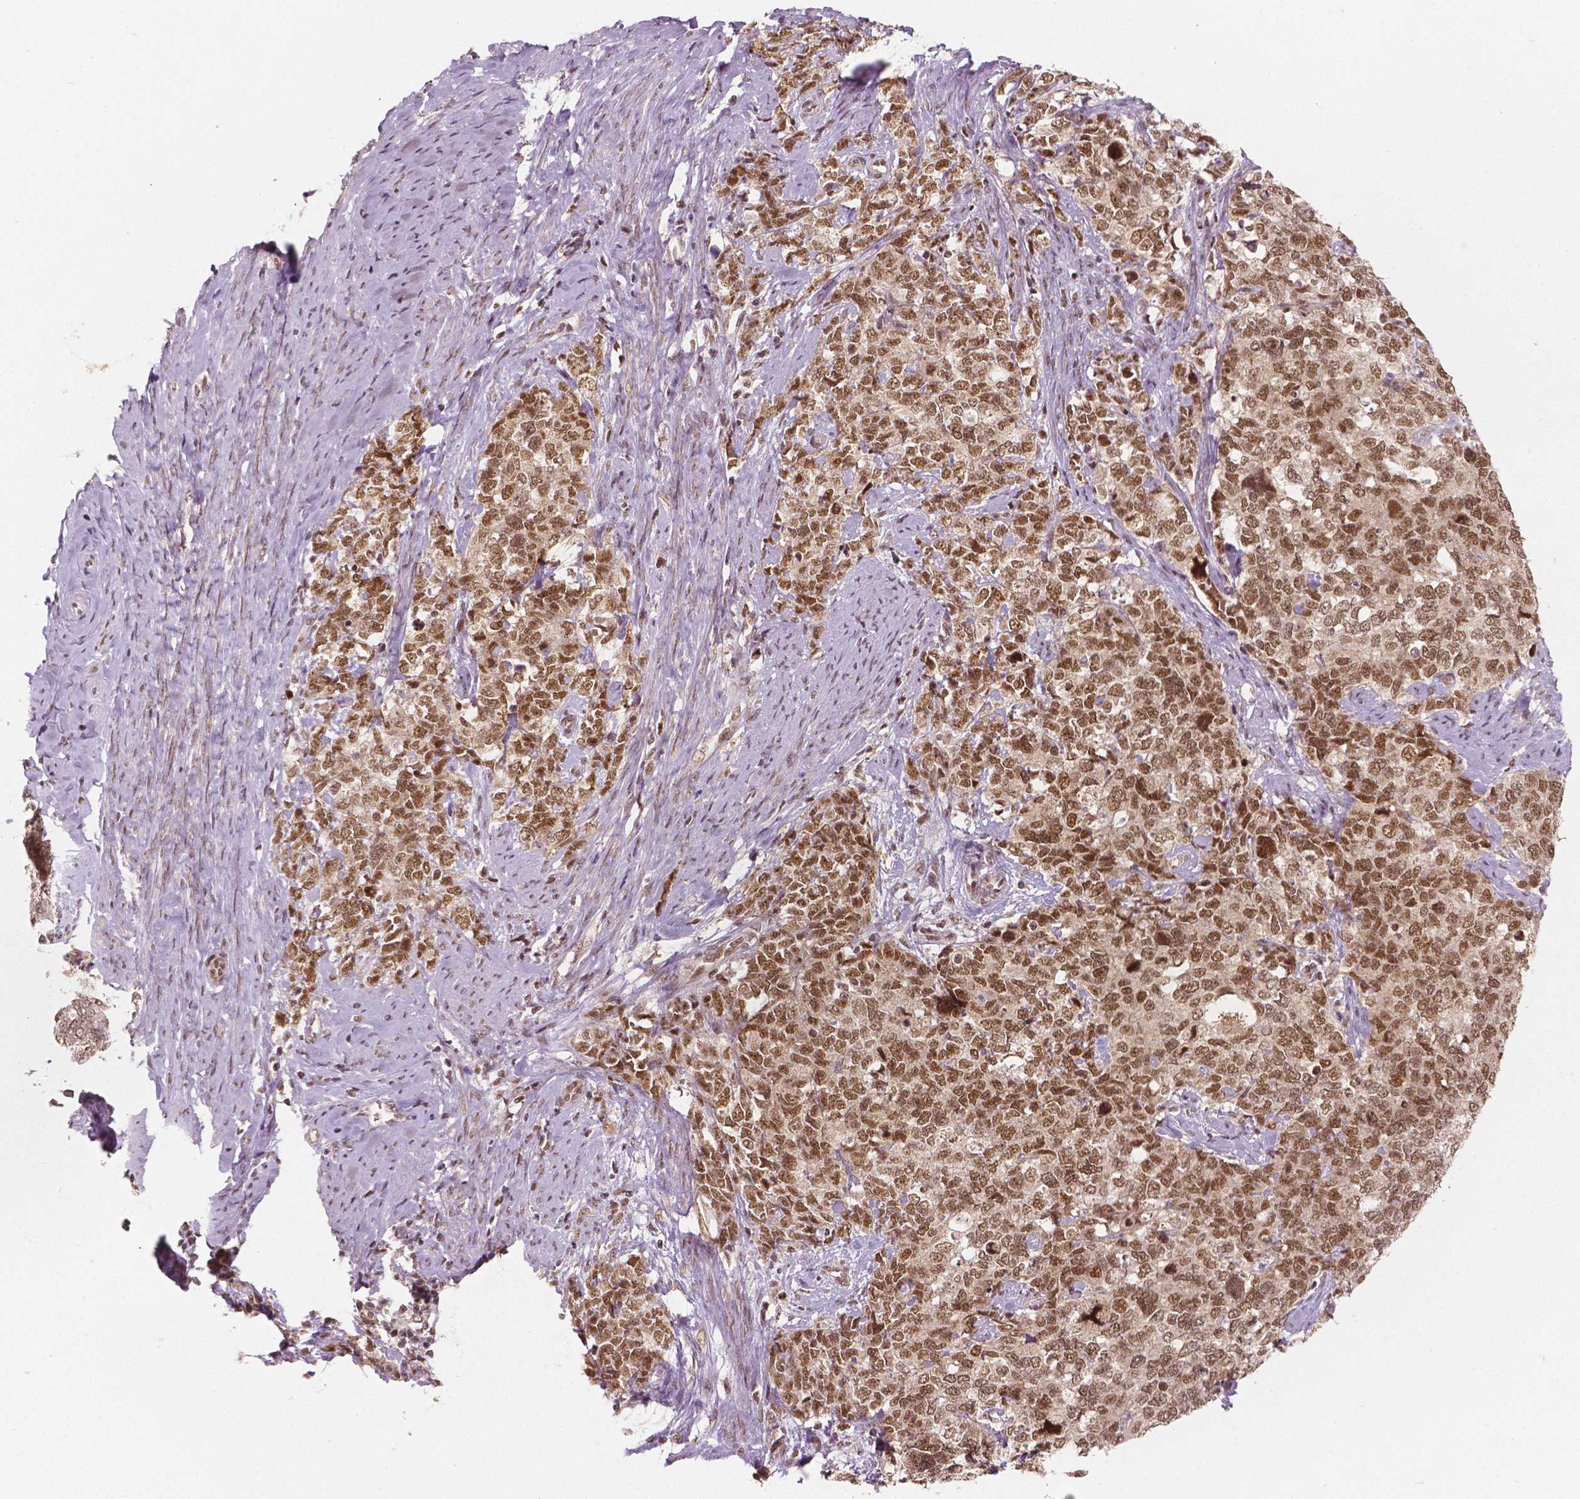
{"staining": {"intensity": "moderate", "quantity": ">75%", "location": "nuclear"}, "tissue": "cervical cancer", "cell_type": "Tumor cells", "image_type": "cancer", "snomed": [{"axis": "morphology", "description": "Squamous cell carcinoma, NOS"}, {"axis": "topography", "description": "Cervix"}], "caption": "This is a photomicrograph of immunohistochemistry staining of cervical squamous cell carcinoma, which shows moderate expression in the nuclear of tumor cells.", "gene": "NSD2", "patient": {"sex": "female", "age": 63}}